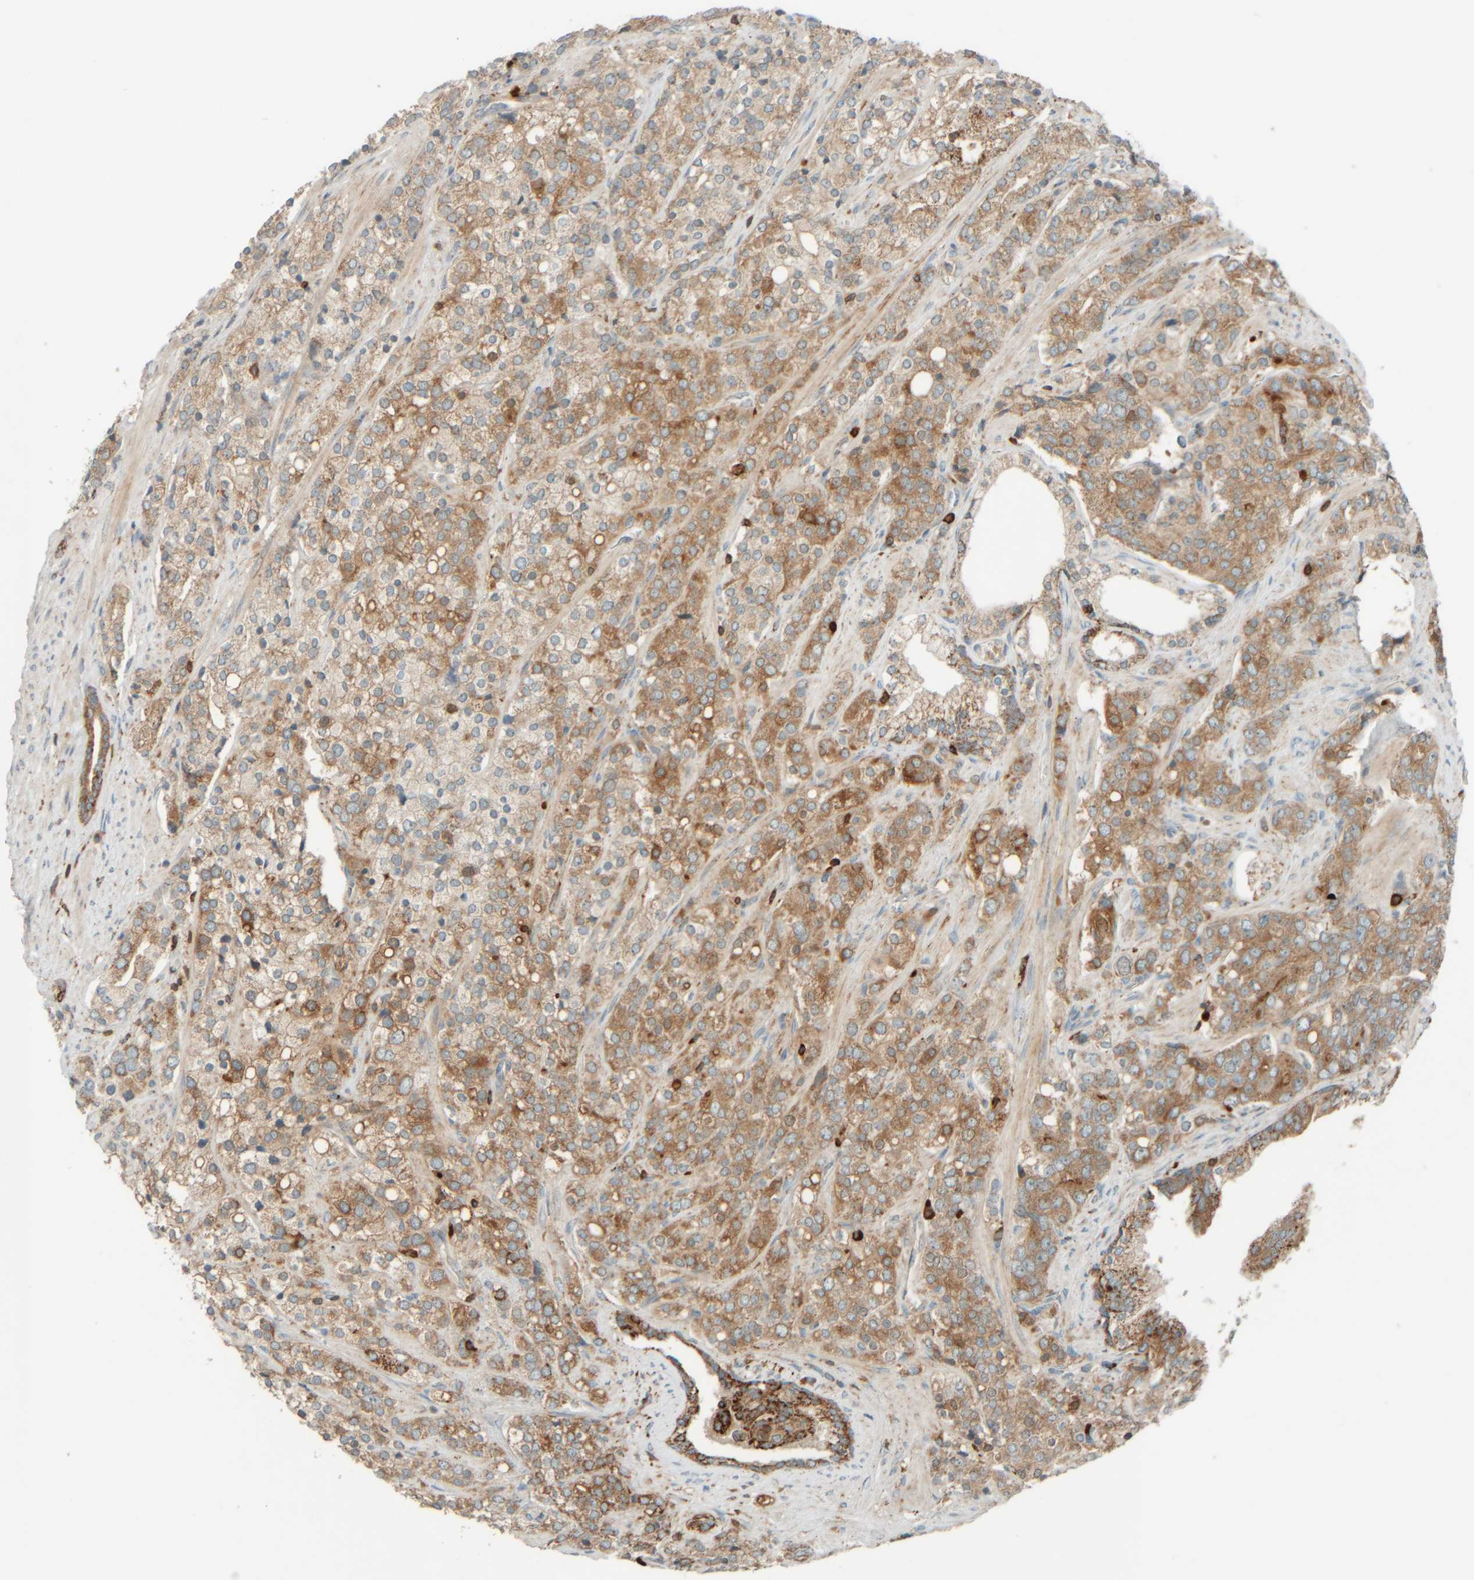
{"staining": {"intensity": "moderate", "quantity": ">75%", "location": "cytoplasmic/membranous"}, "tissue": "prostate cancer", "cell_type": "Tumor cells", "image_type": "cancer", "snomed": [{"axis": "morphology", "description": "Adenocarcinoma, High grade"}, {"axis": "topography", "description": "Prostate"}], "caption": "About >75% of tumor cells in prostate cancer (high-grade adenocarcinoma) exhibit moderate cytoplasmic/membranous protein expression as visualized by brown immunohistochemical staining.", "gene": "SPAG5", "patient": {"sex": "male", "age": 71}}